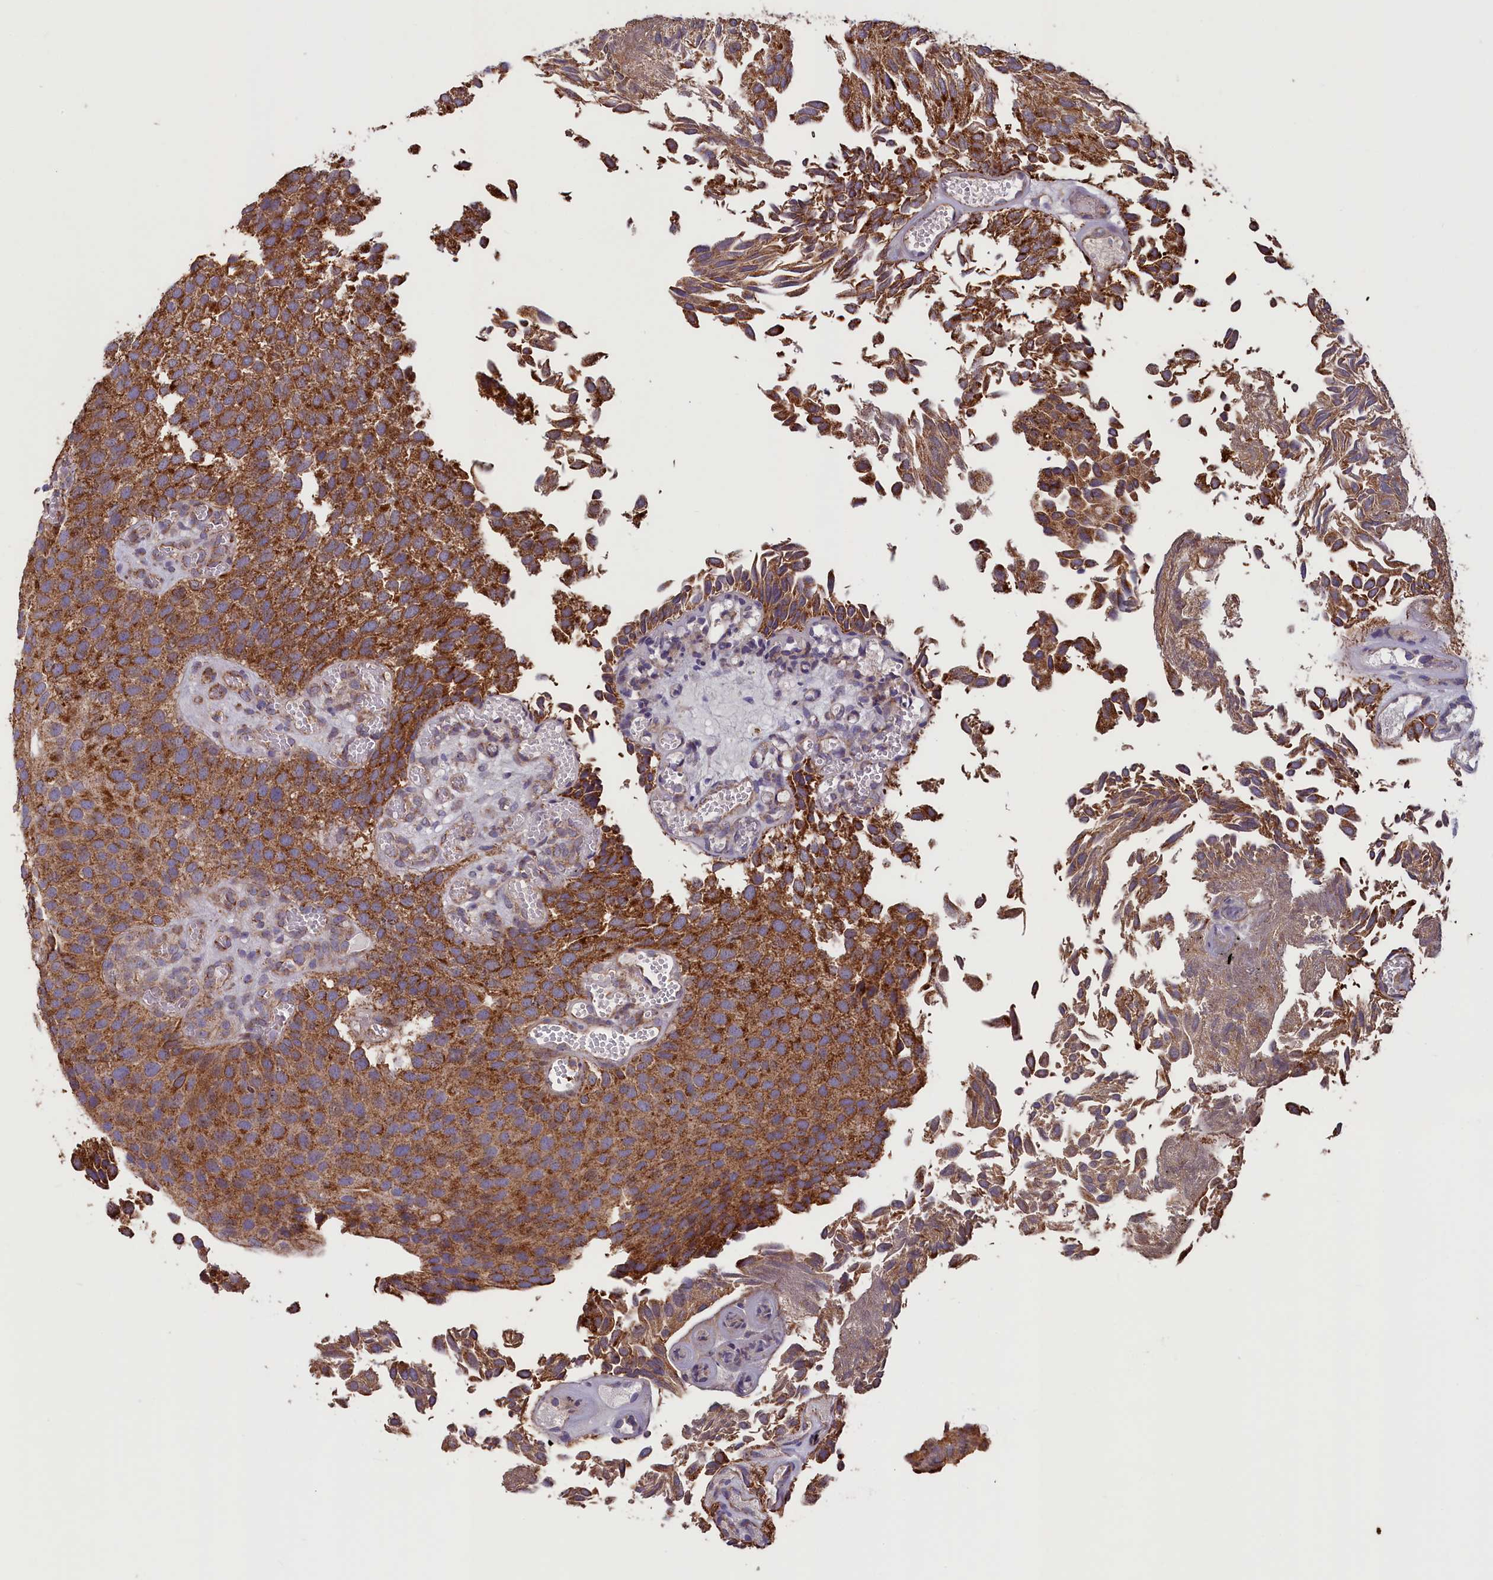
{"staining": {"intensity": "strong", "quantity": ">75%", "location": "cytoplasmic/membranous"}, "tissue": "urothelial cancer", "cell_type": "Tumor cells", "image_type": "cancer", "snomed": [{"axis": "morphology", "description": "Urothelial carcinoma, Low grade"}, {"axis": "topography", "description": "Urinary bladder"}], "caption": "Tumor cells demonstrate high levels of strong cytoplasmic/membranous expression in about >75% of cells in urothelial cancer.", "gene": "ACAD8", "patient": {"sex": "male", "age": 89}}